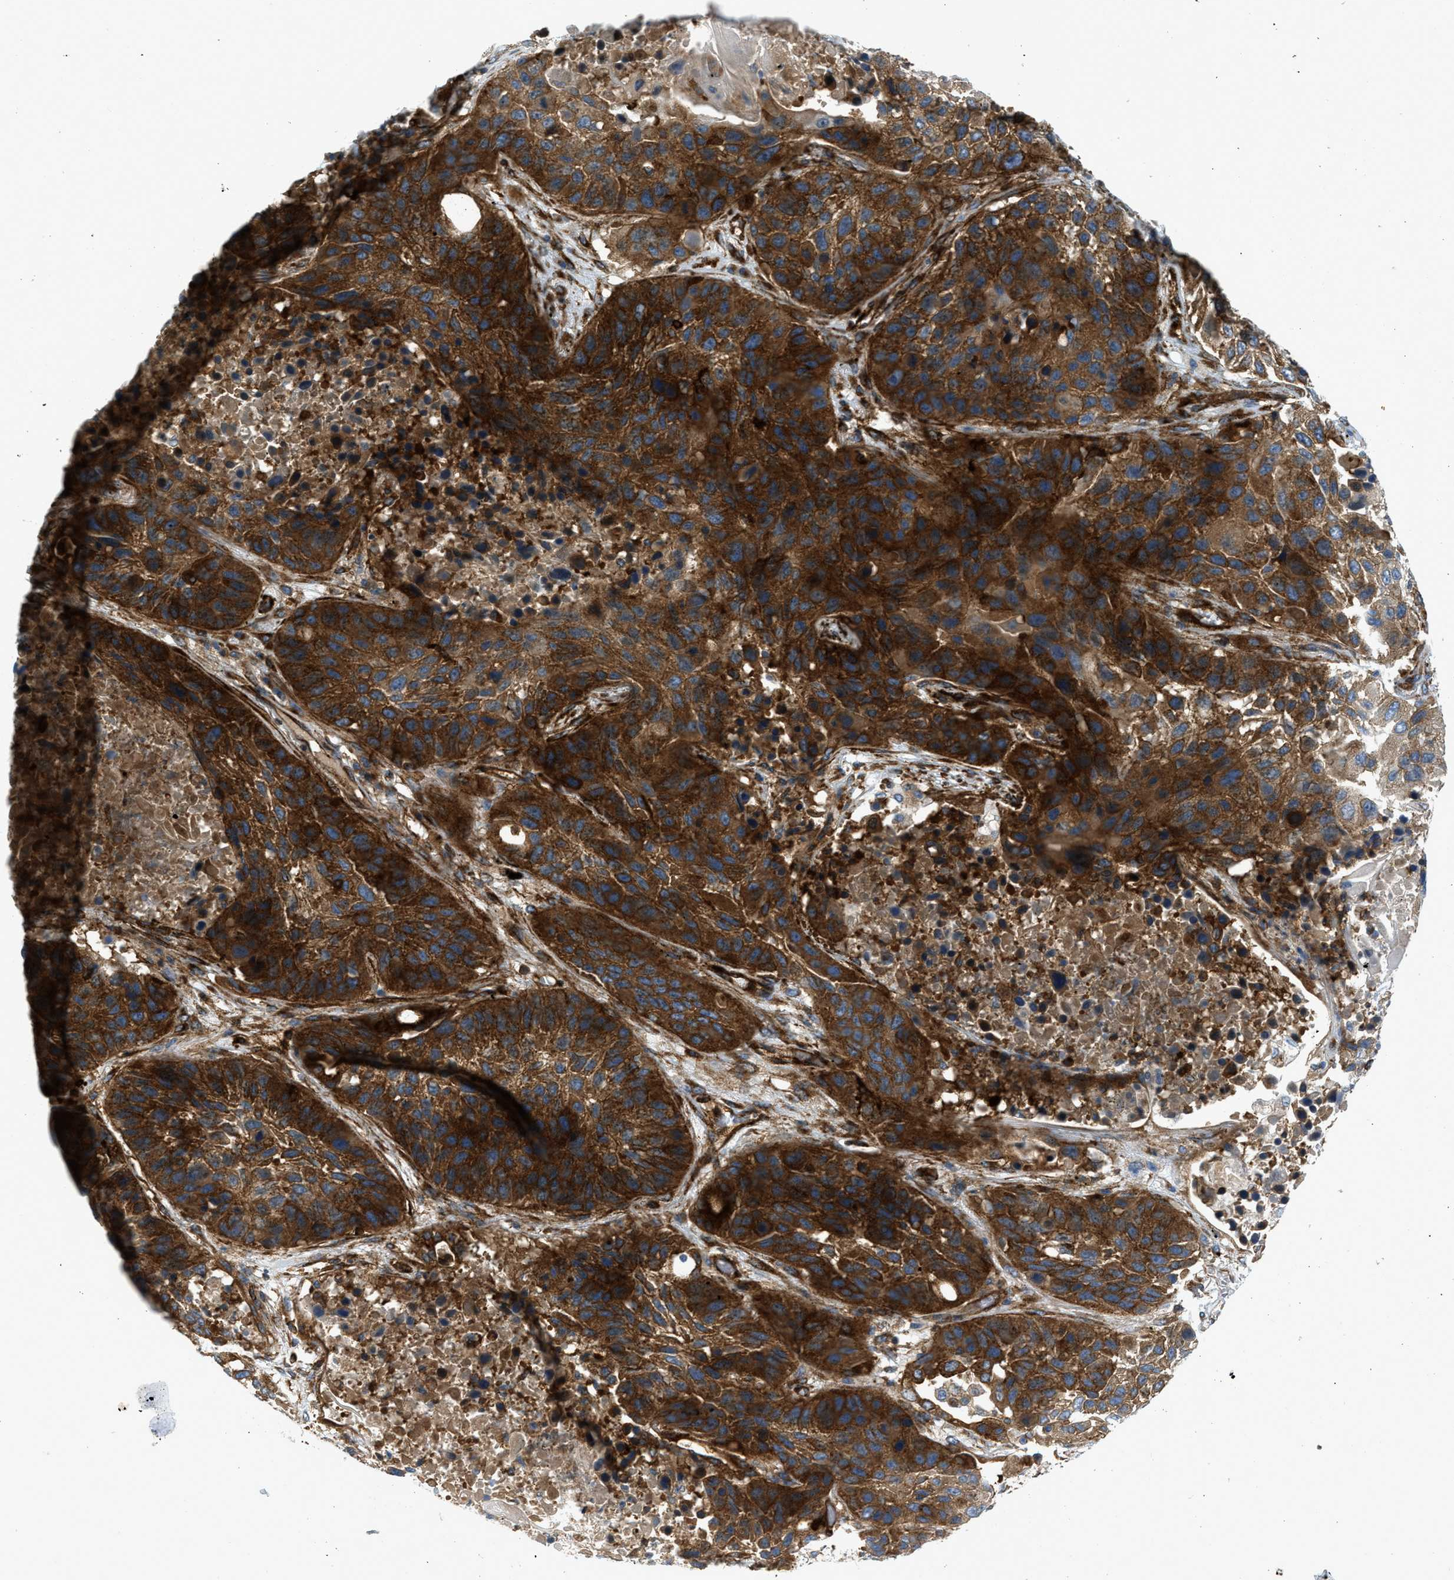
{"staining": {"intensity": "strong", "quantity": ">75%", "location": "cytoplasmic/membranous"}, "tissue": "lung cancer", "cell_type": "Tumor cells", "image_type": "cancer", "snomed": [{"axis": "morphology", "description": "Squamous cell carcinoma, NOS"}, {"axis": "topography", "description": "Lung"}], "caption": "A high-resolution micrograph shows immunohistochemistry (IHC) staining of lung cancer (squamous cell carcinoma), which demonstrates strong cytoplasmic/membranous positivity in about >75% of tumor cells. The staining was performed using DAB (3,3'-diaminobenzidine) to visualize the protein expression in brown, while the nuclei were stained in blue with hematoxylin (Magnification: 20x).", "gene": "HIP1", "patient": {"sex": "male", "age": 57}}